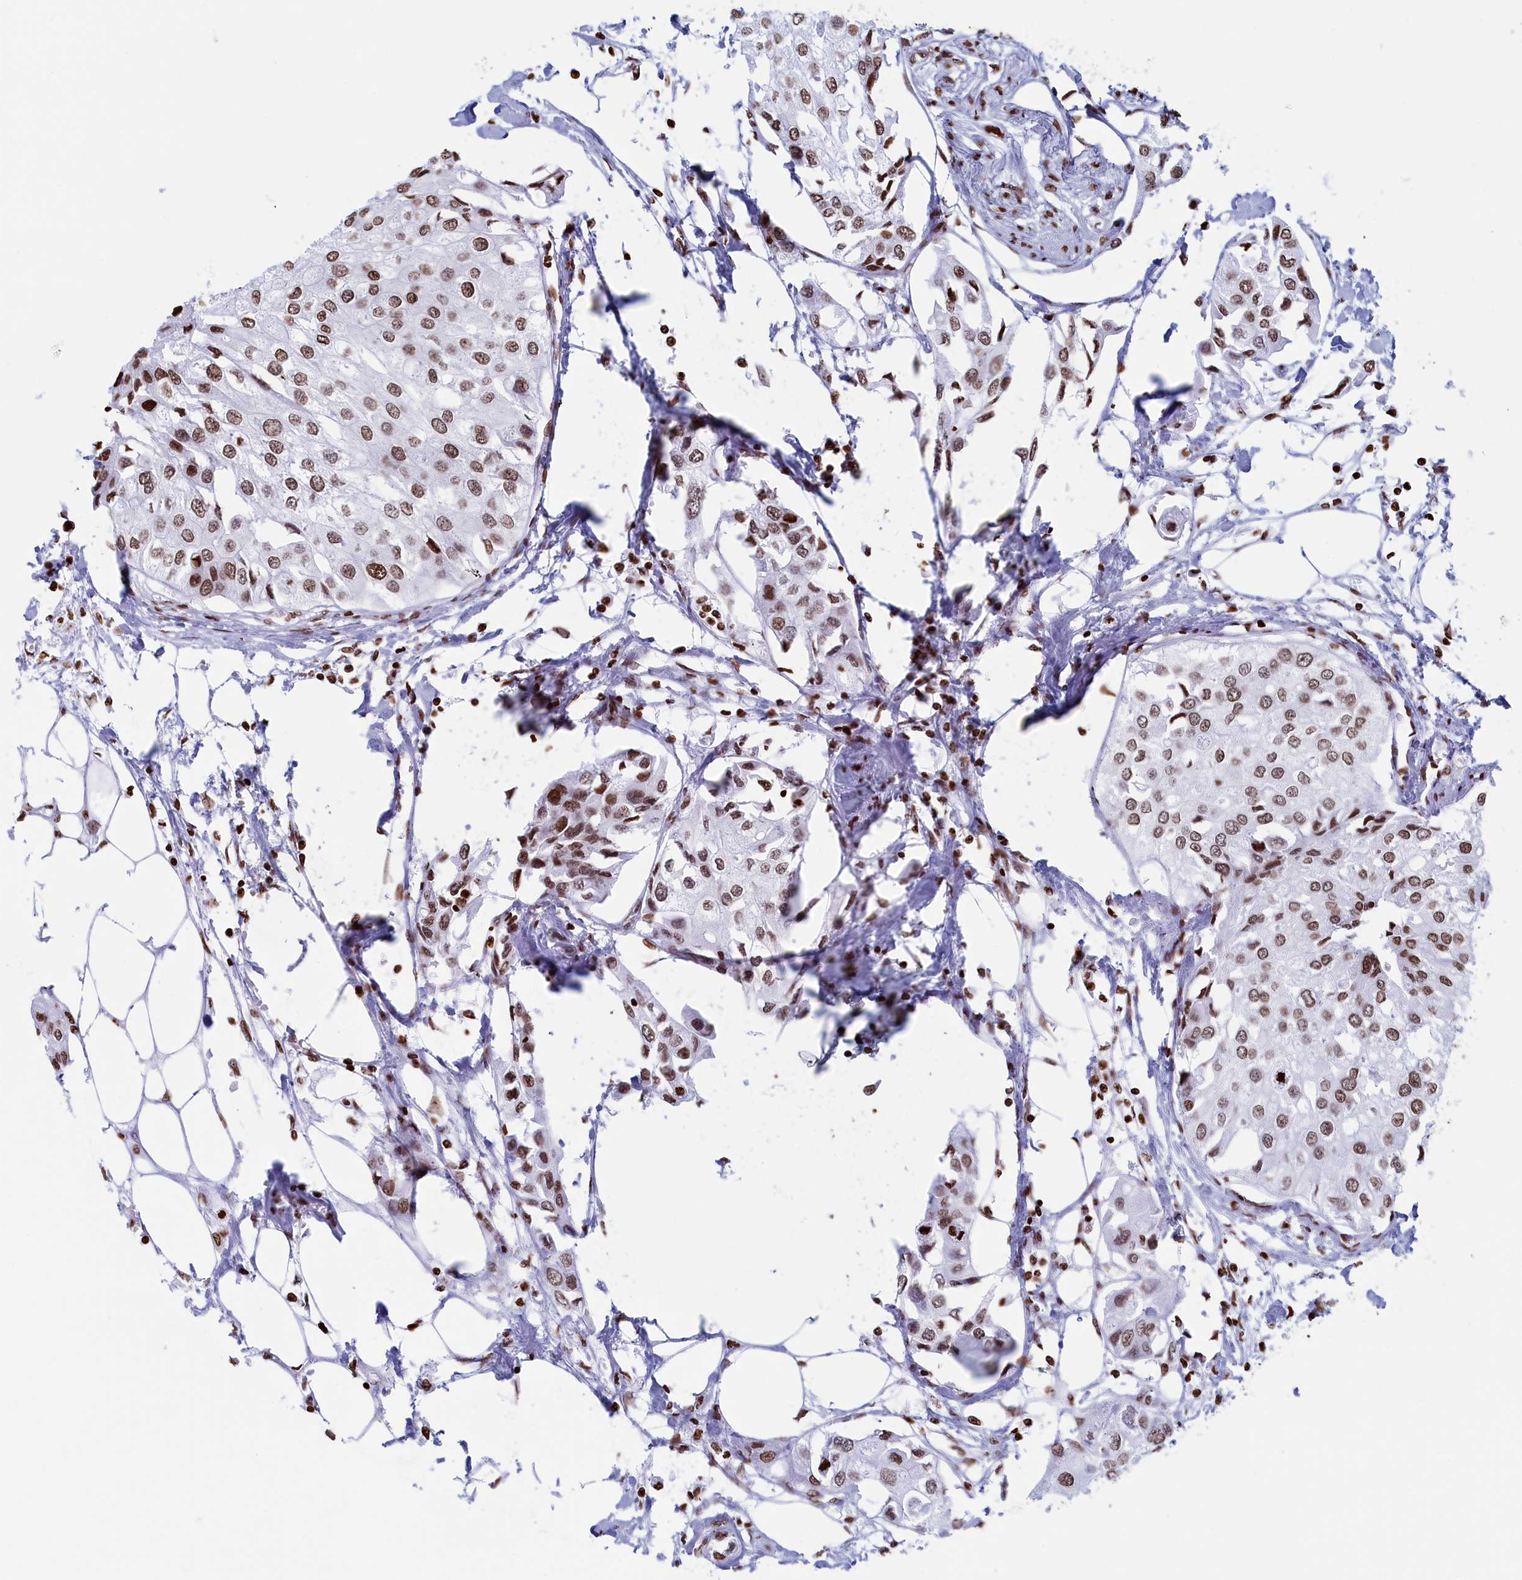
{"staining": {"intensity": "moderate", "quantity": ">75%", "location": "nuclear"}, "tissue": "urothelial cancer", "cell_type": "Tumor cells", "image_type": "cancer", "snomed": [{"axis": "morphology", "description": "Urothelial carcinoma, High grade"}, {"axis": "topography", "description": "Urinary bladder"}], "caption": "A photomicrograph of urothelial carcinoma (high-grade) stained for a protein exhibits moderate nuclear brown staining in tumor cells.", "gene": "APOBEC3A", "patient": {"sex": "male", "age": 64}}